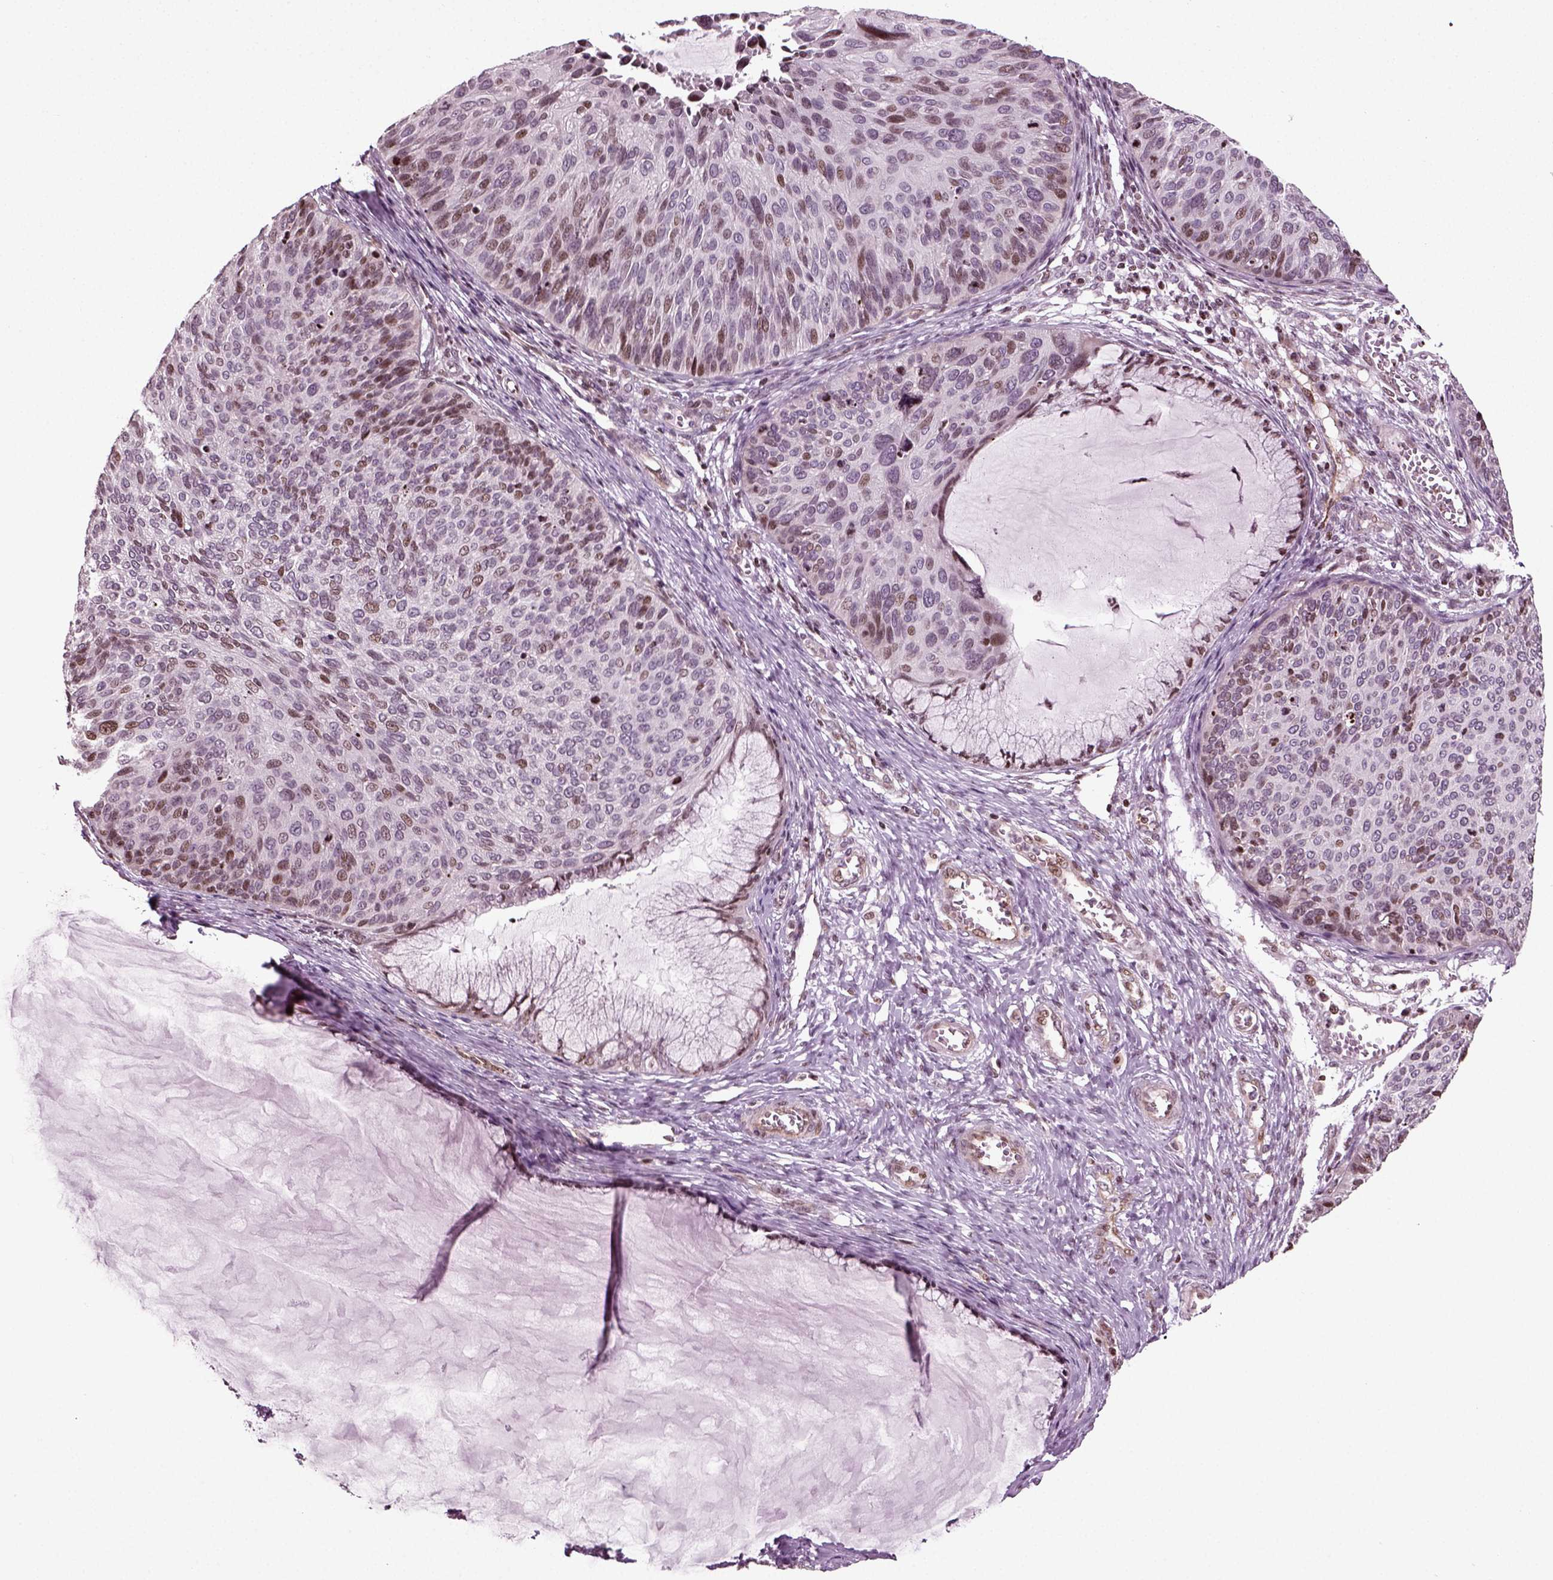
{"staining": {"intensity": "moderate", "quantity": "<25%", "location": "nuclear"}, "tissue": "cervical cancer", "cell_type": "Tumor cells", "image_type": "cancer", "snomed": [{"axis": "morphology", "description": "Squamous cell carcinoma, NOS"}, {"axis": "topography", "description": "Cervix"}], "caption": "A micrograph of cervical squamous cell carcinoma stained for a protein exhibits moderate nuclear brown staining in tumor cells.", "gene": "HEYL", "patient": {"sex": "female", "age": 36}}